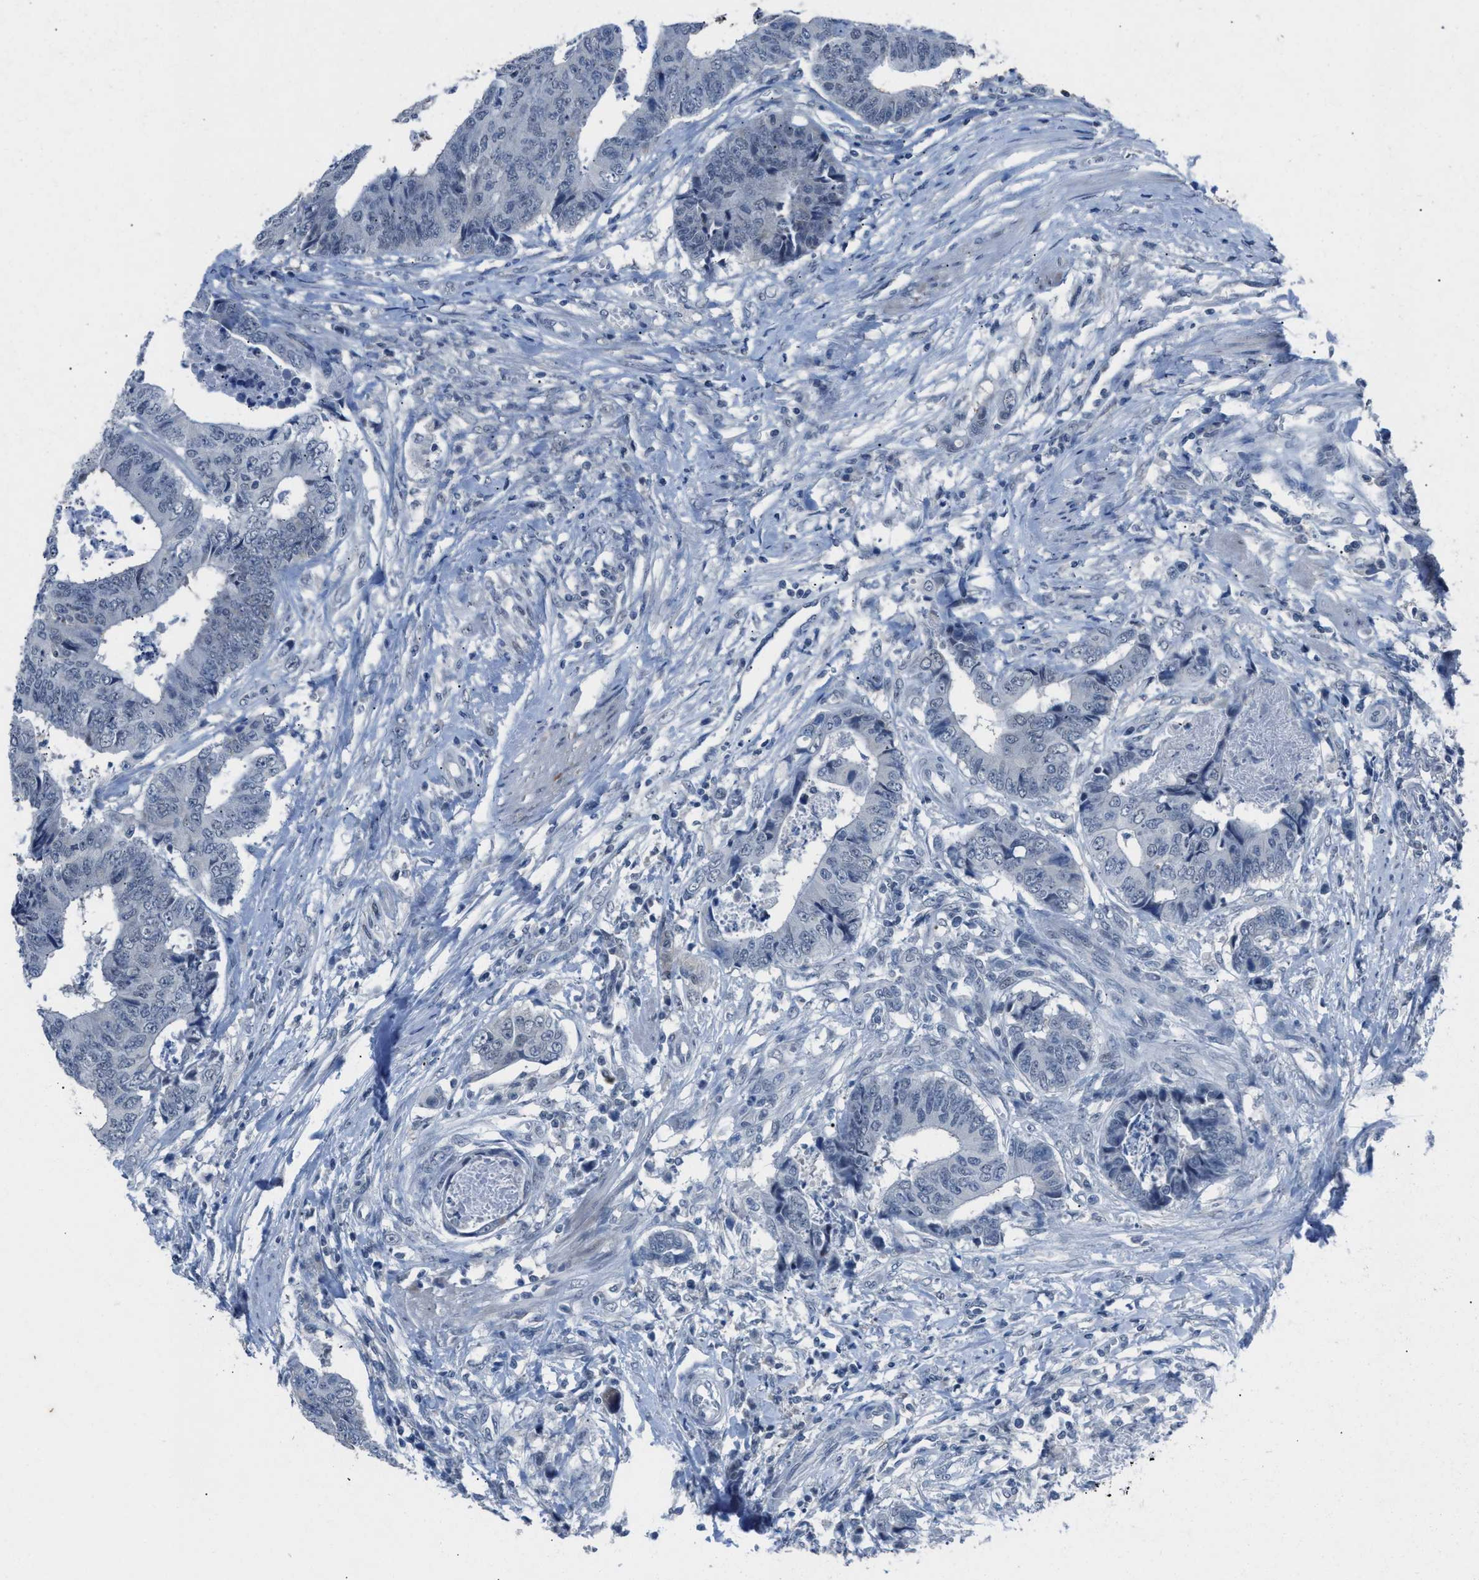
{"staining": {"intensity": "negative", "quantity": "none", "location": "none"}, "tissue": "colorectal cancer", "cell_type": "Tumor cells", "image_type": "cancer", "snomed": [{"axis": "morphology", "description": "Adenocarcinoma, NOS"}, {"axis": "topography", "description": "Rectum"}], "caption": "Immunohistochemistry micrograph of adenocarcinoma (colorectal) stained for a protein (brown), which demonstrates no expression in tumor cells. Nuclei are stained in blue.", "gene": "ANAPC11", "patient": {"sex": "male", "age": 84}}